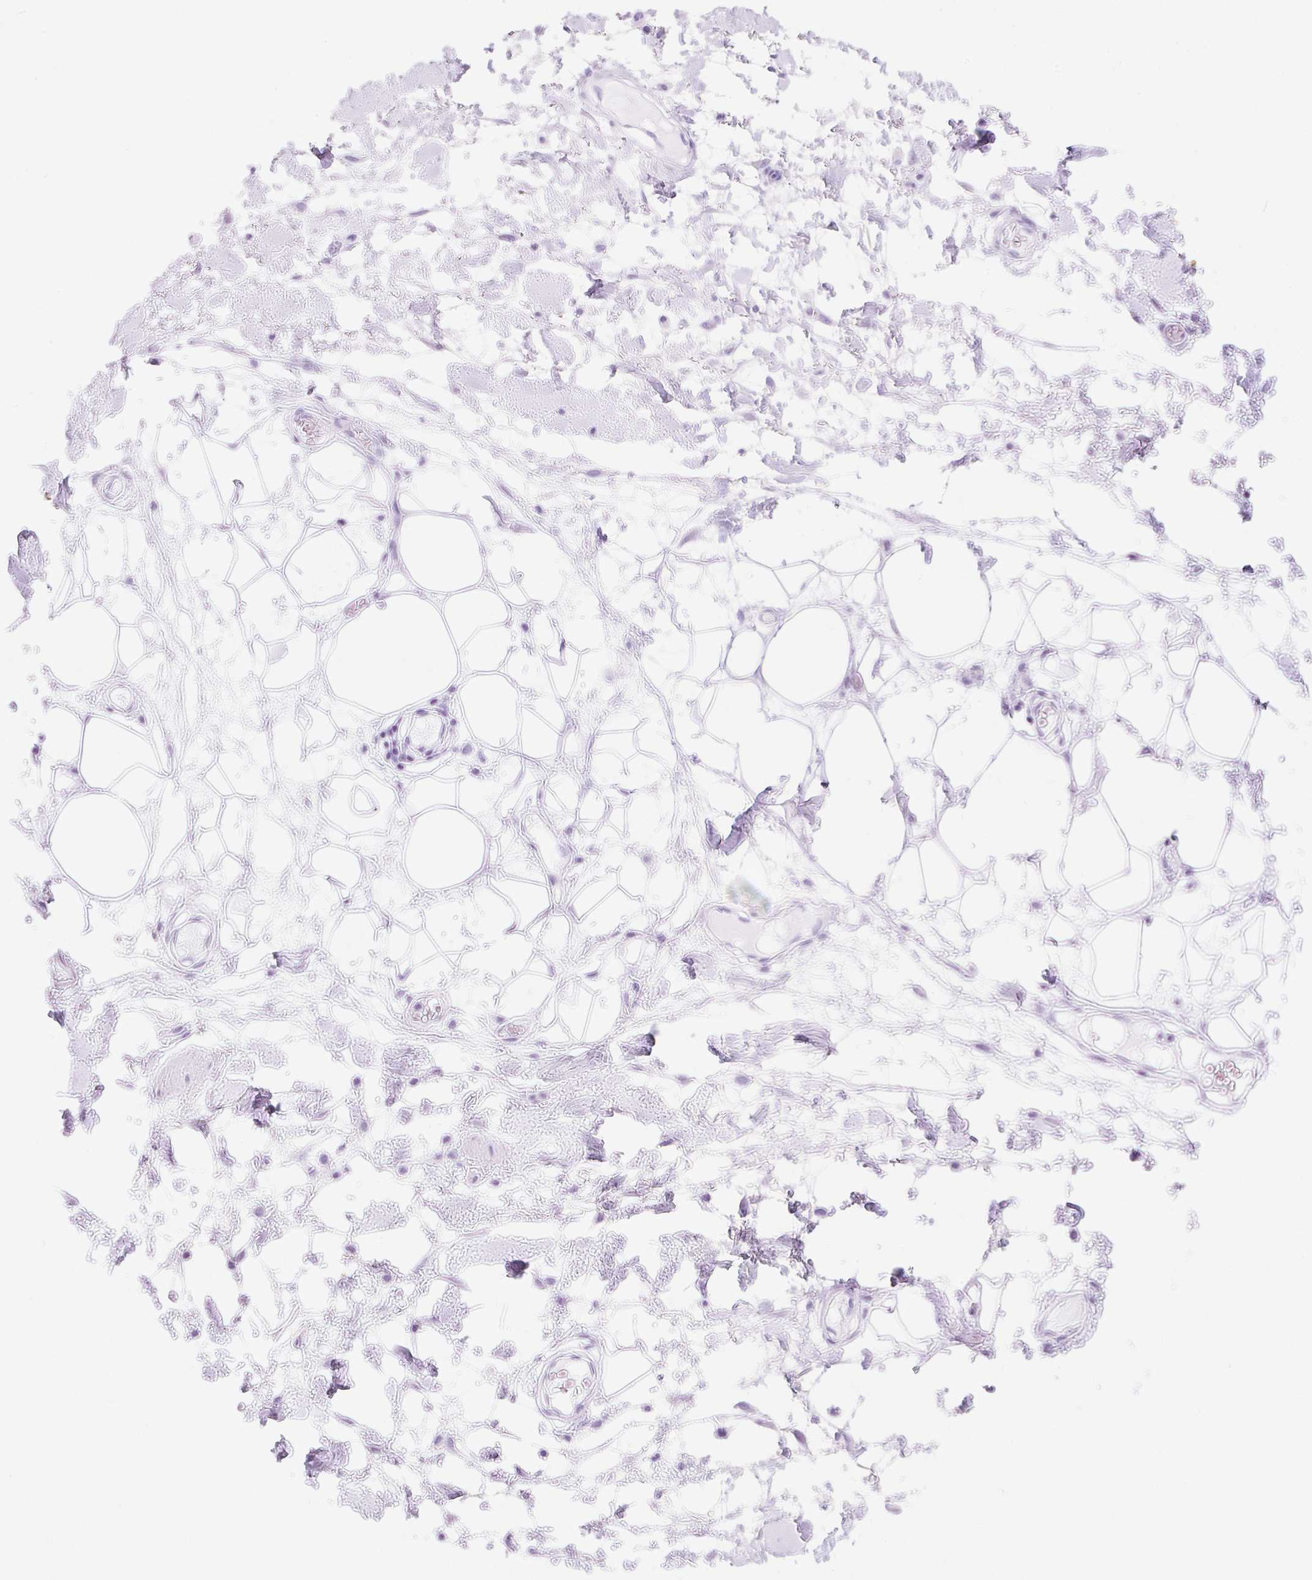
{"staining": {"intensity": "negative", "quantity": "none", "location": "none"}, "tissue": "adipose tissue", "cell_type": "Adipocytes", "image_type": "normal", "snomed": [{"axis": "morphology", "description": "Normal tissue, NOS"}, {"axis": "topography", "description": "Vulva"}, {"axis": "topography", "description": "Peripheral nerve tissue"}], "caption": "Immunohistochemical staining of unremarkable adipose tissue displays no significant expression in adipocytes. (Immunohistochemistry, brightfield microscopy, high magnification).", "gene": "MBP", "patient": {"sex": "female", "age": 68}}